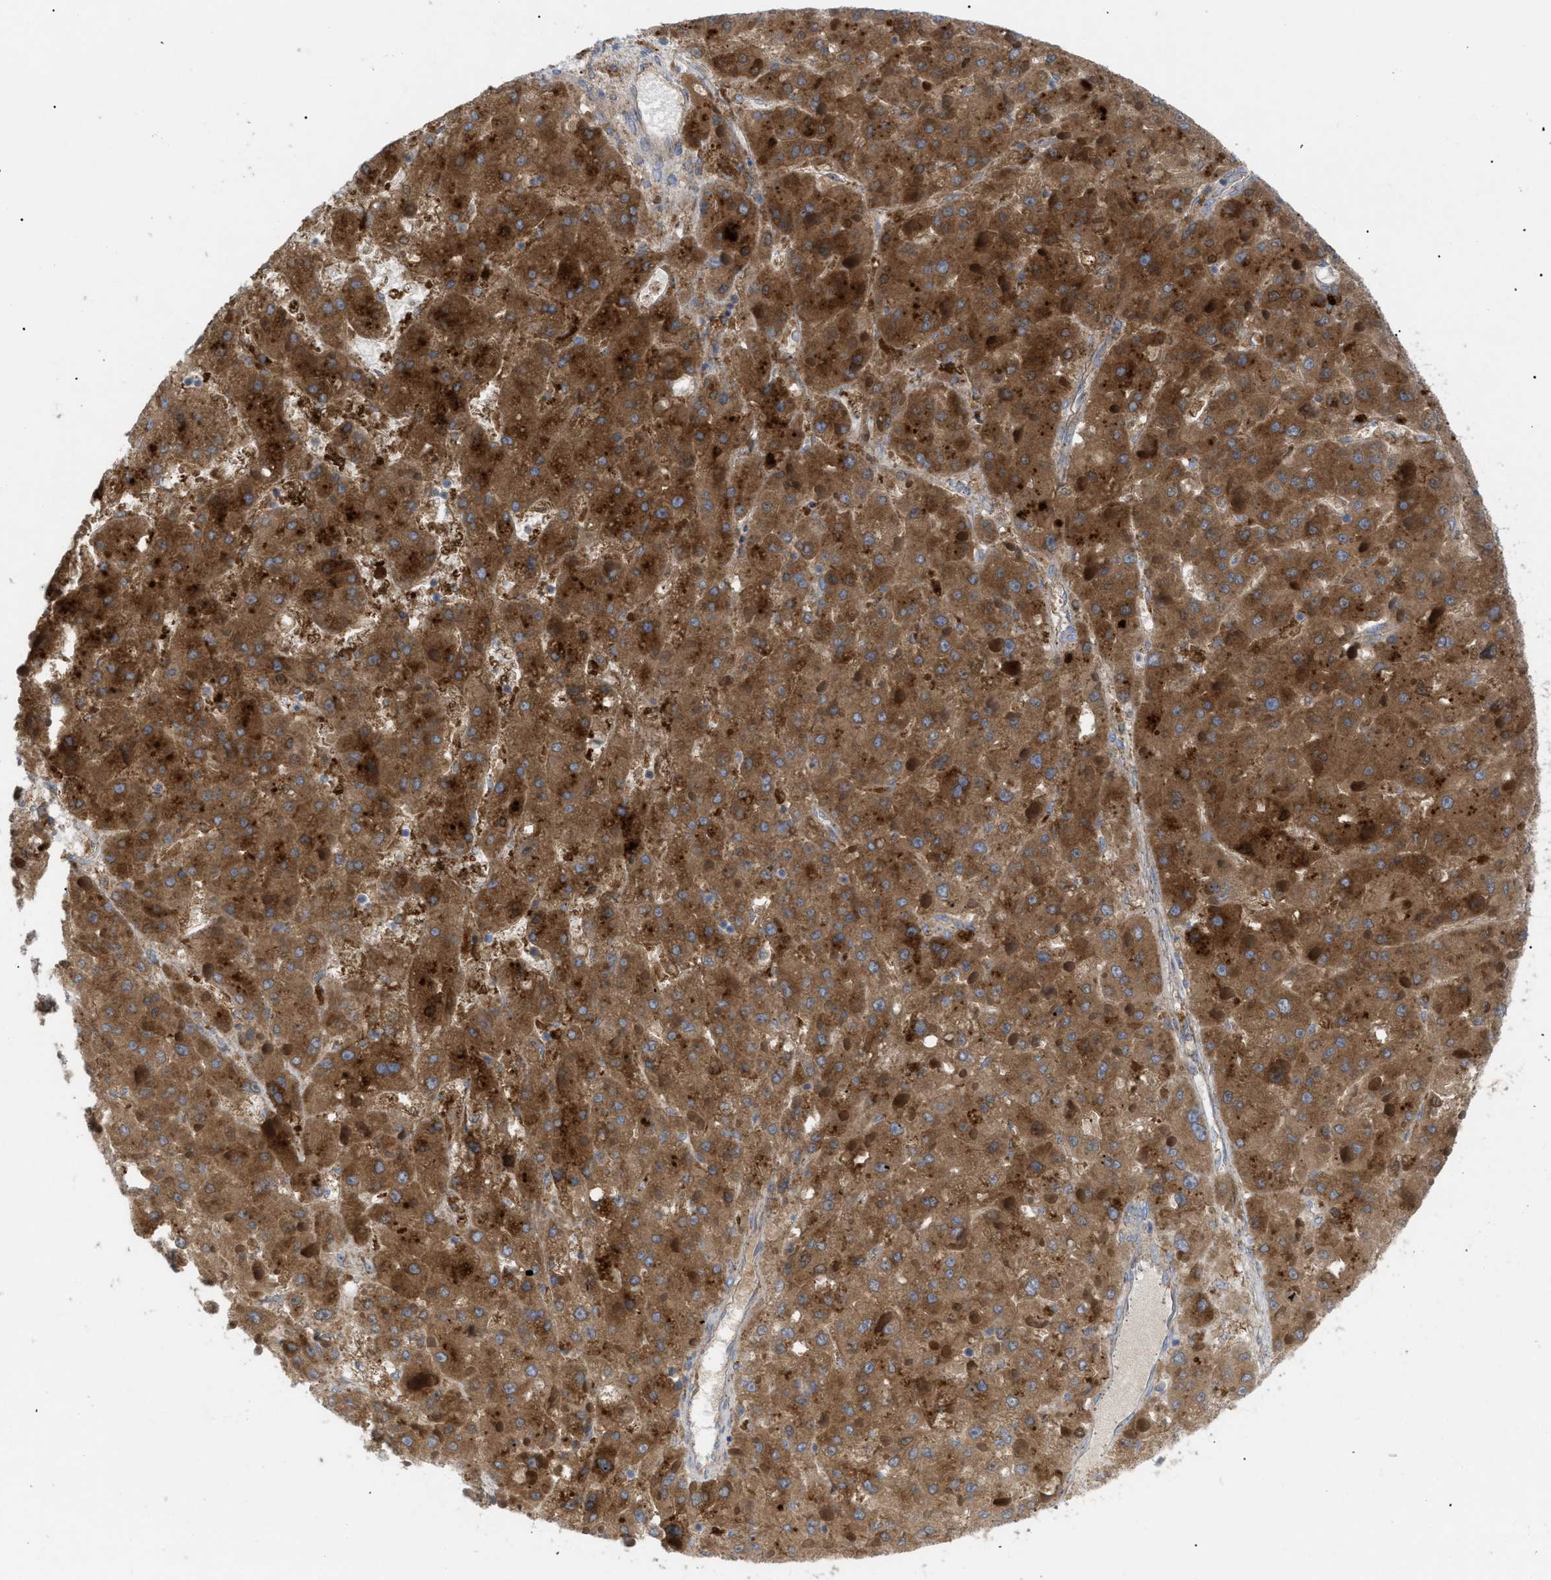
{"staining": {"intensity": "strong", "quantity": ">75%", "location": "cytoplasmic/membranous"}, "tissue": "liver cancer", "cell_type": "Tumor cells", "image_type": "cancer", "snomed": [{"axis": "morphology", "description": "Carcinoma, Hepatocellular, NOS"}, {"axis": "topography", "description": "Liver"}], "caption": "A histopathology image of human hepatocellular carcinoma (liver) stained for a protein demonstrates strong cytoplasmic/membranous brown staining in tumor cells.", "gene": "SLC50A1", "patient": {"sex": "female", "age": 73}}